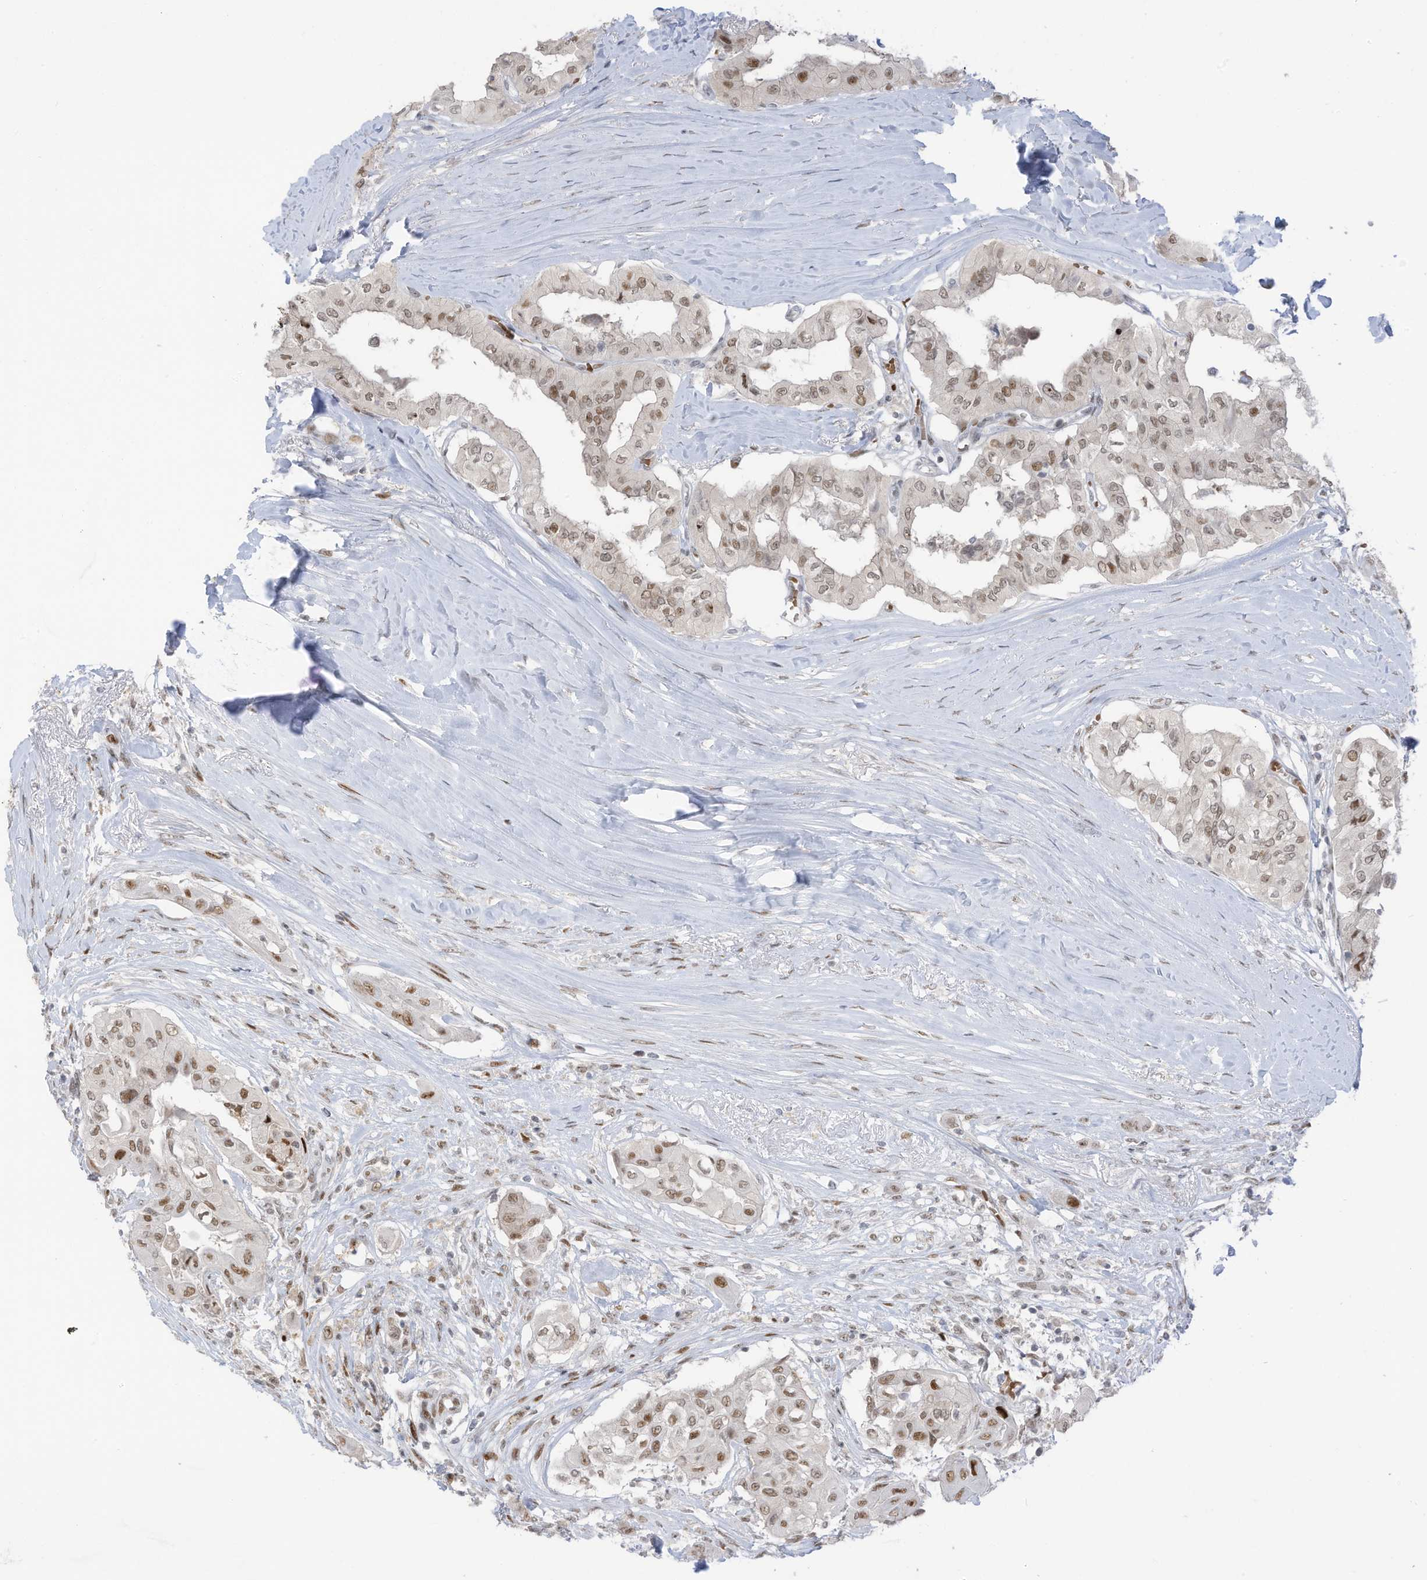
{"staining": {"intensity": "moderate", "quantity": "25%-75%", "location": "nuclear"}, "tissue": "thyroid cancer", "cell_type": "Tumor cells", "image_type": "cancer", "snomed": [{"axis": "morphology", "description": "Papillary adenocarcinoma, NOS"}, {"axis": "topography", "description": "Thyroid gland"}], "caption": "The micrograph shows a brown stain indicating the presence of a protein in the nuclear of tumor cells in thyroid cancer (papillary adenocarcinoma).", "gene": "ZCWPW2", "patient": {"sex": "female", "age": 59}}